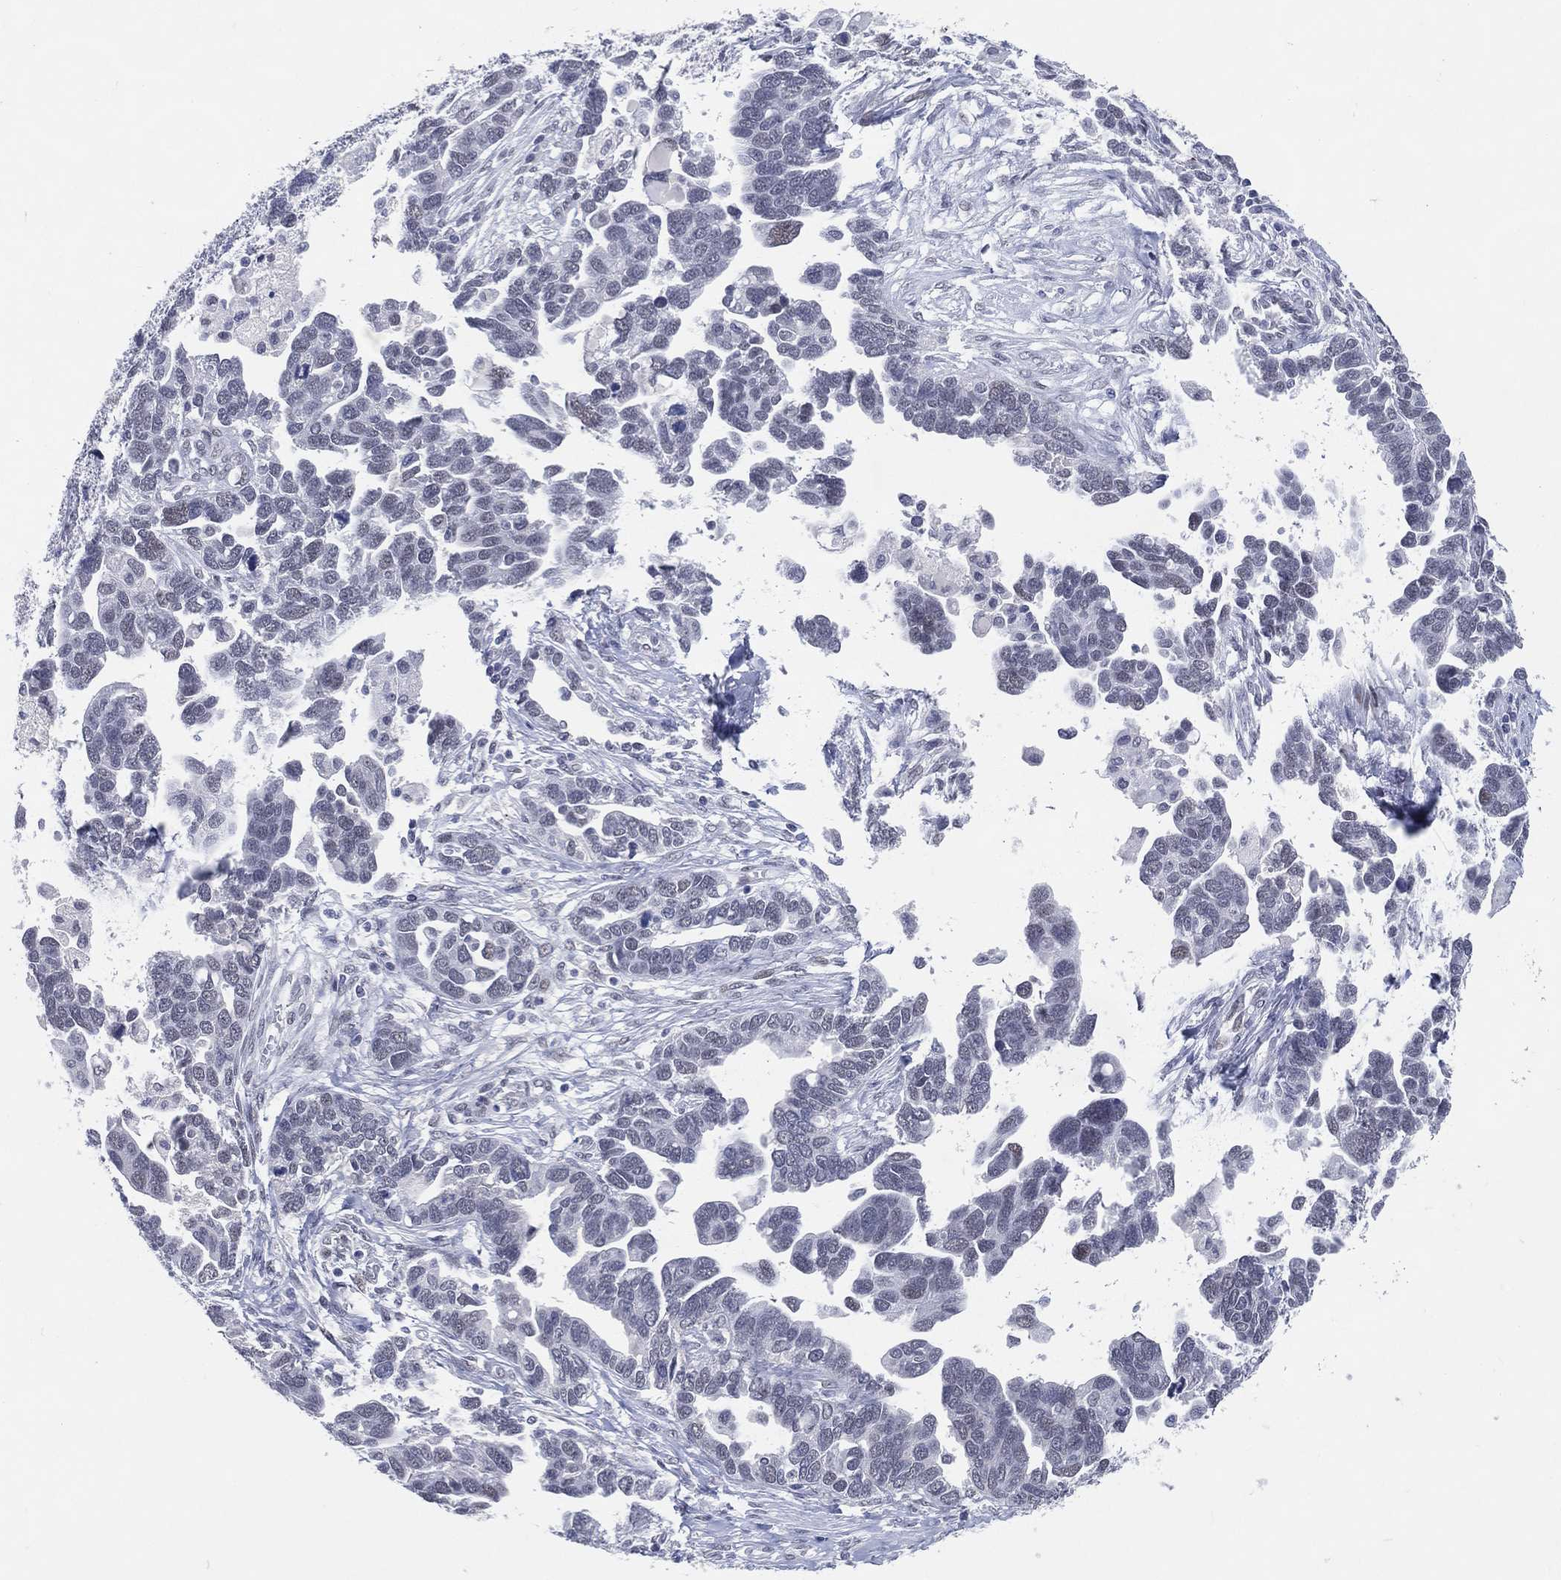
{"staining": {"intensity": "negative", "quantity": "none", "location": "none"}, "tissue": "ovarian cancer", "cell_type": "Tumor cells", "image_type": "cancer", "snomed": [{"axis": "morphology", "description": "Cystadenocarcinoma, serous, NOS"}, {"axis": "topography", "description": "Ovary"}], "caption": "A high-resolution histopathology image shows immunohistochemistry (IHC) staining of serous cystadenocarcinoma (ovarian), which demonstrates no significant positivity in tumor cells. The staining is performed using DAB brown chromogen with nuclei counter-stained in using hematoxylin.", "gene": "CFAP58", "patient": {"sex": "female", "age": 54}}